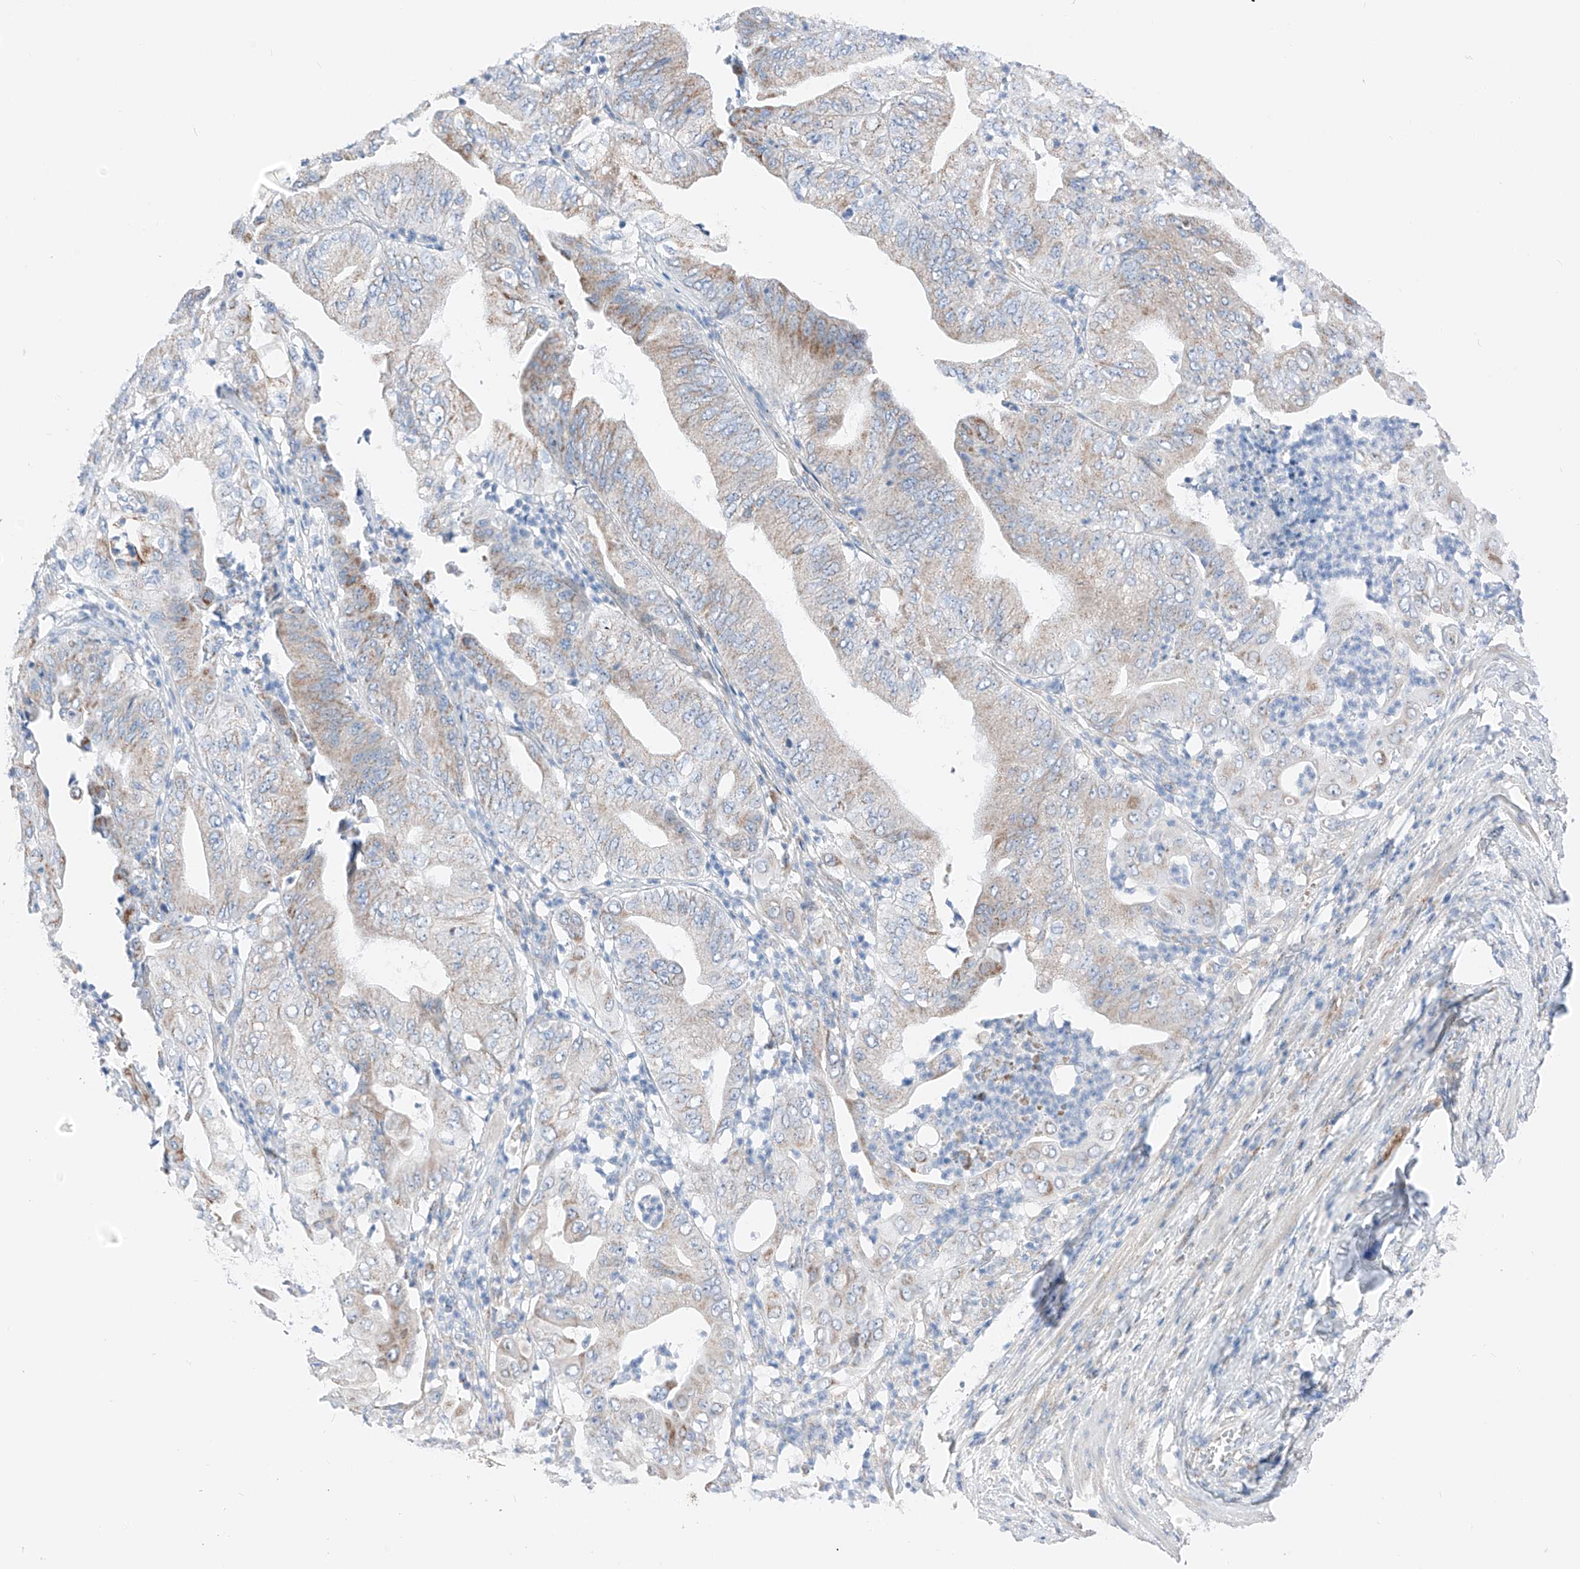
{"staining": {"intensity": "moderate", "quantity": "<25%", "location": "cytoplasmic/membranous"}, "tissue": "pancreatic cancer", "cell_type": "Tumor cells", "image_type": "cancer", "snomed": [{"axis": "morphology", "description": "Adenocarcinoma, NOS"}, {"axis": "topography", "description": "Pancreas"}], "caption": "A photomicrograph showing moderate cytoplasmic/membranous staining in about <25% of tumor cells in pancreatic cancer (adenocarcinoma), as visualized by brown immunohistochemical staining.", "gene": "MRAP", "patient": {"sex": "female", "age": 77}}